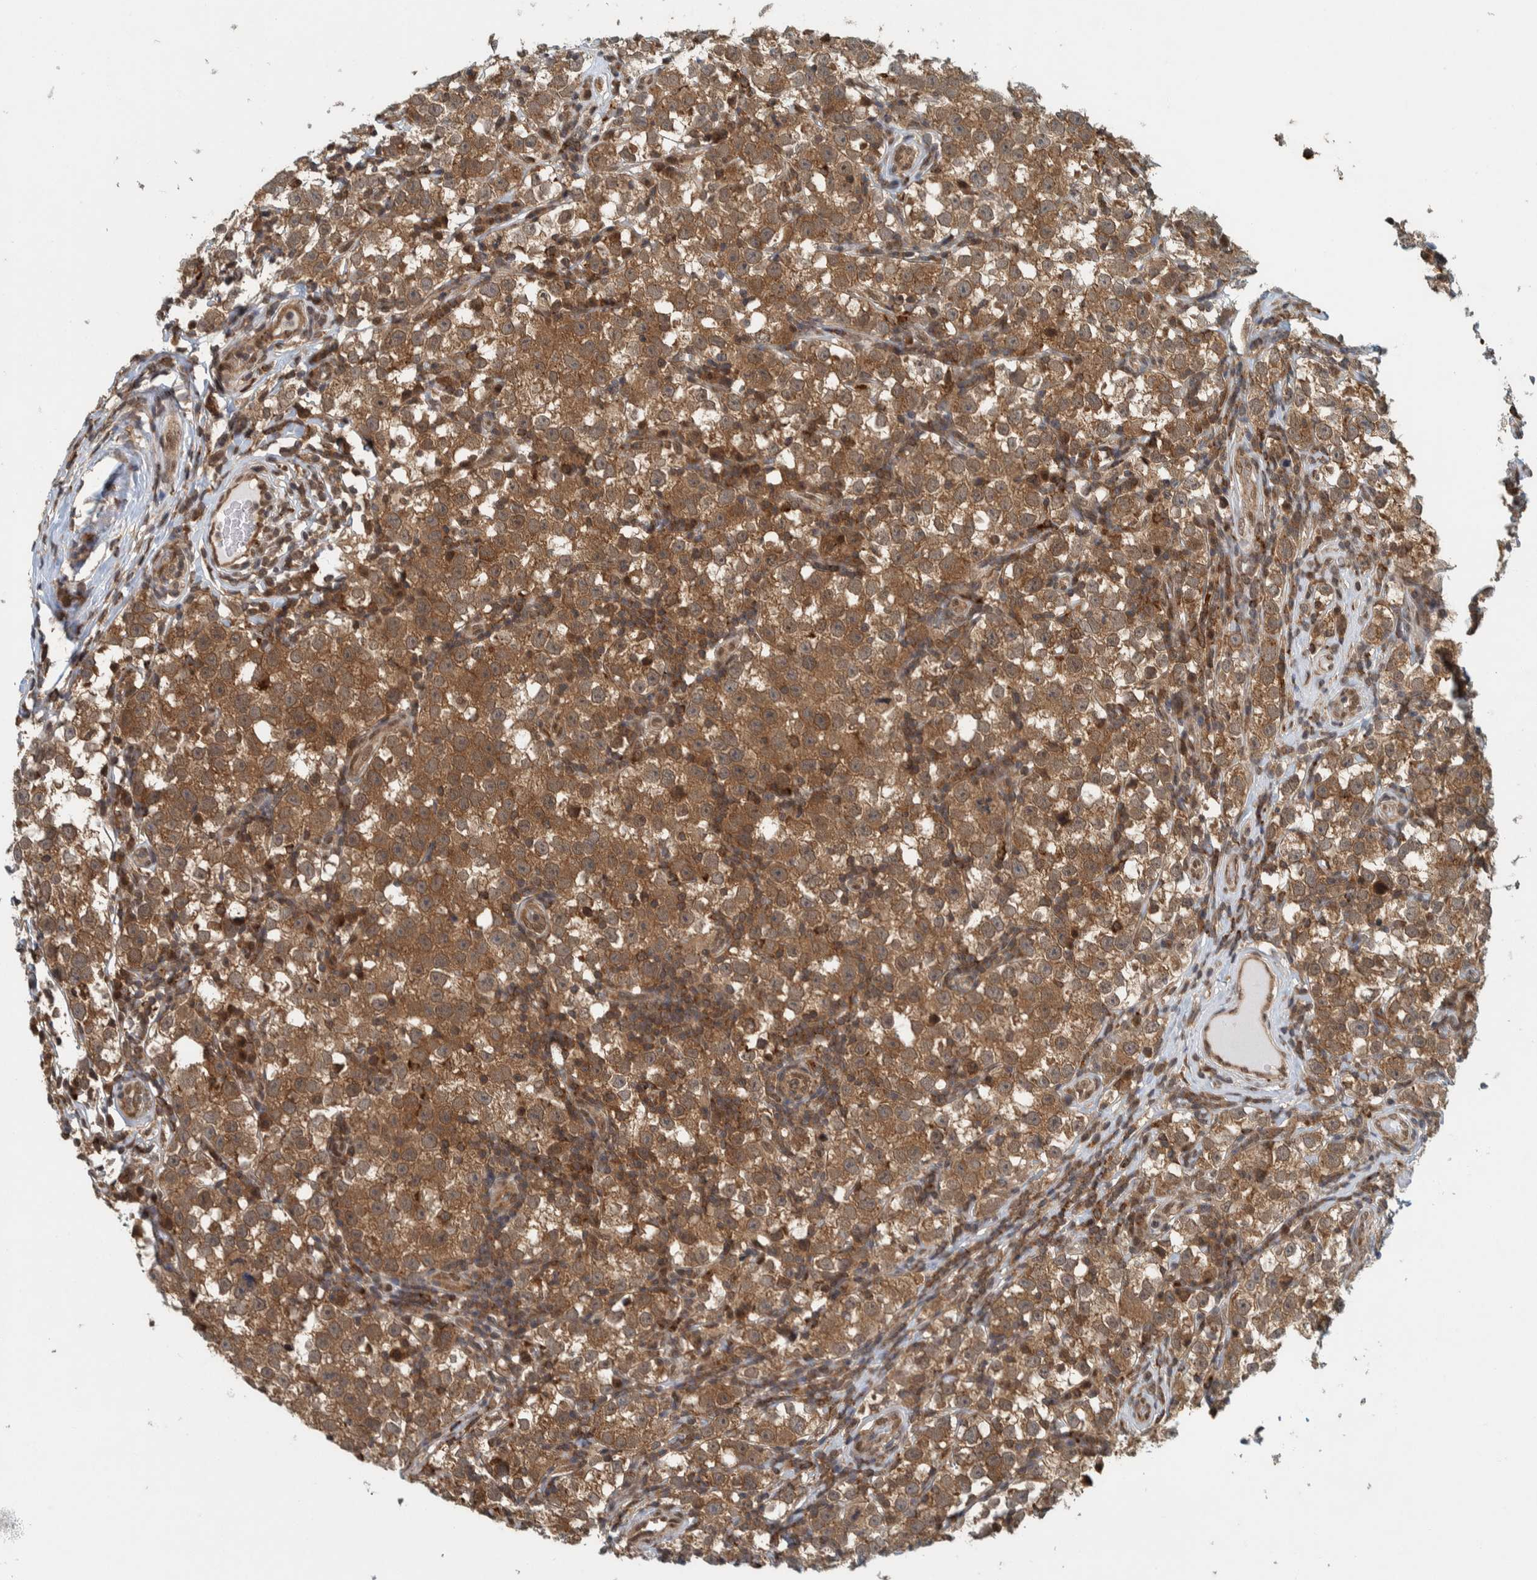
{"staining": {"intensity": "moderate", "quantity": ">75%", "location": "cytoplasmic/membranous"}, "tissue": "testis cancer", "cell_type": "Tumor cells", "image_type": "cancer", "snomed": [{"axis": "morphology", "description": "Normal tissue, NOS"}, {"axis": "morphology", "description": "Seminoma, NOS"}, {"axis": "topography", "description": "Testis"}], "caption": "This micrograph reveals IHC staining of testis seminoma, with medium moderate cytoplasmic/membranous expression in about >75% of tumor cells.", "gene": "COPS3", "patient": {"sex": "male", "age": 43}}